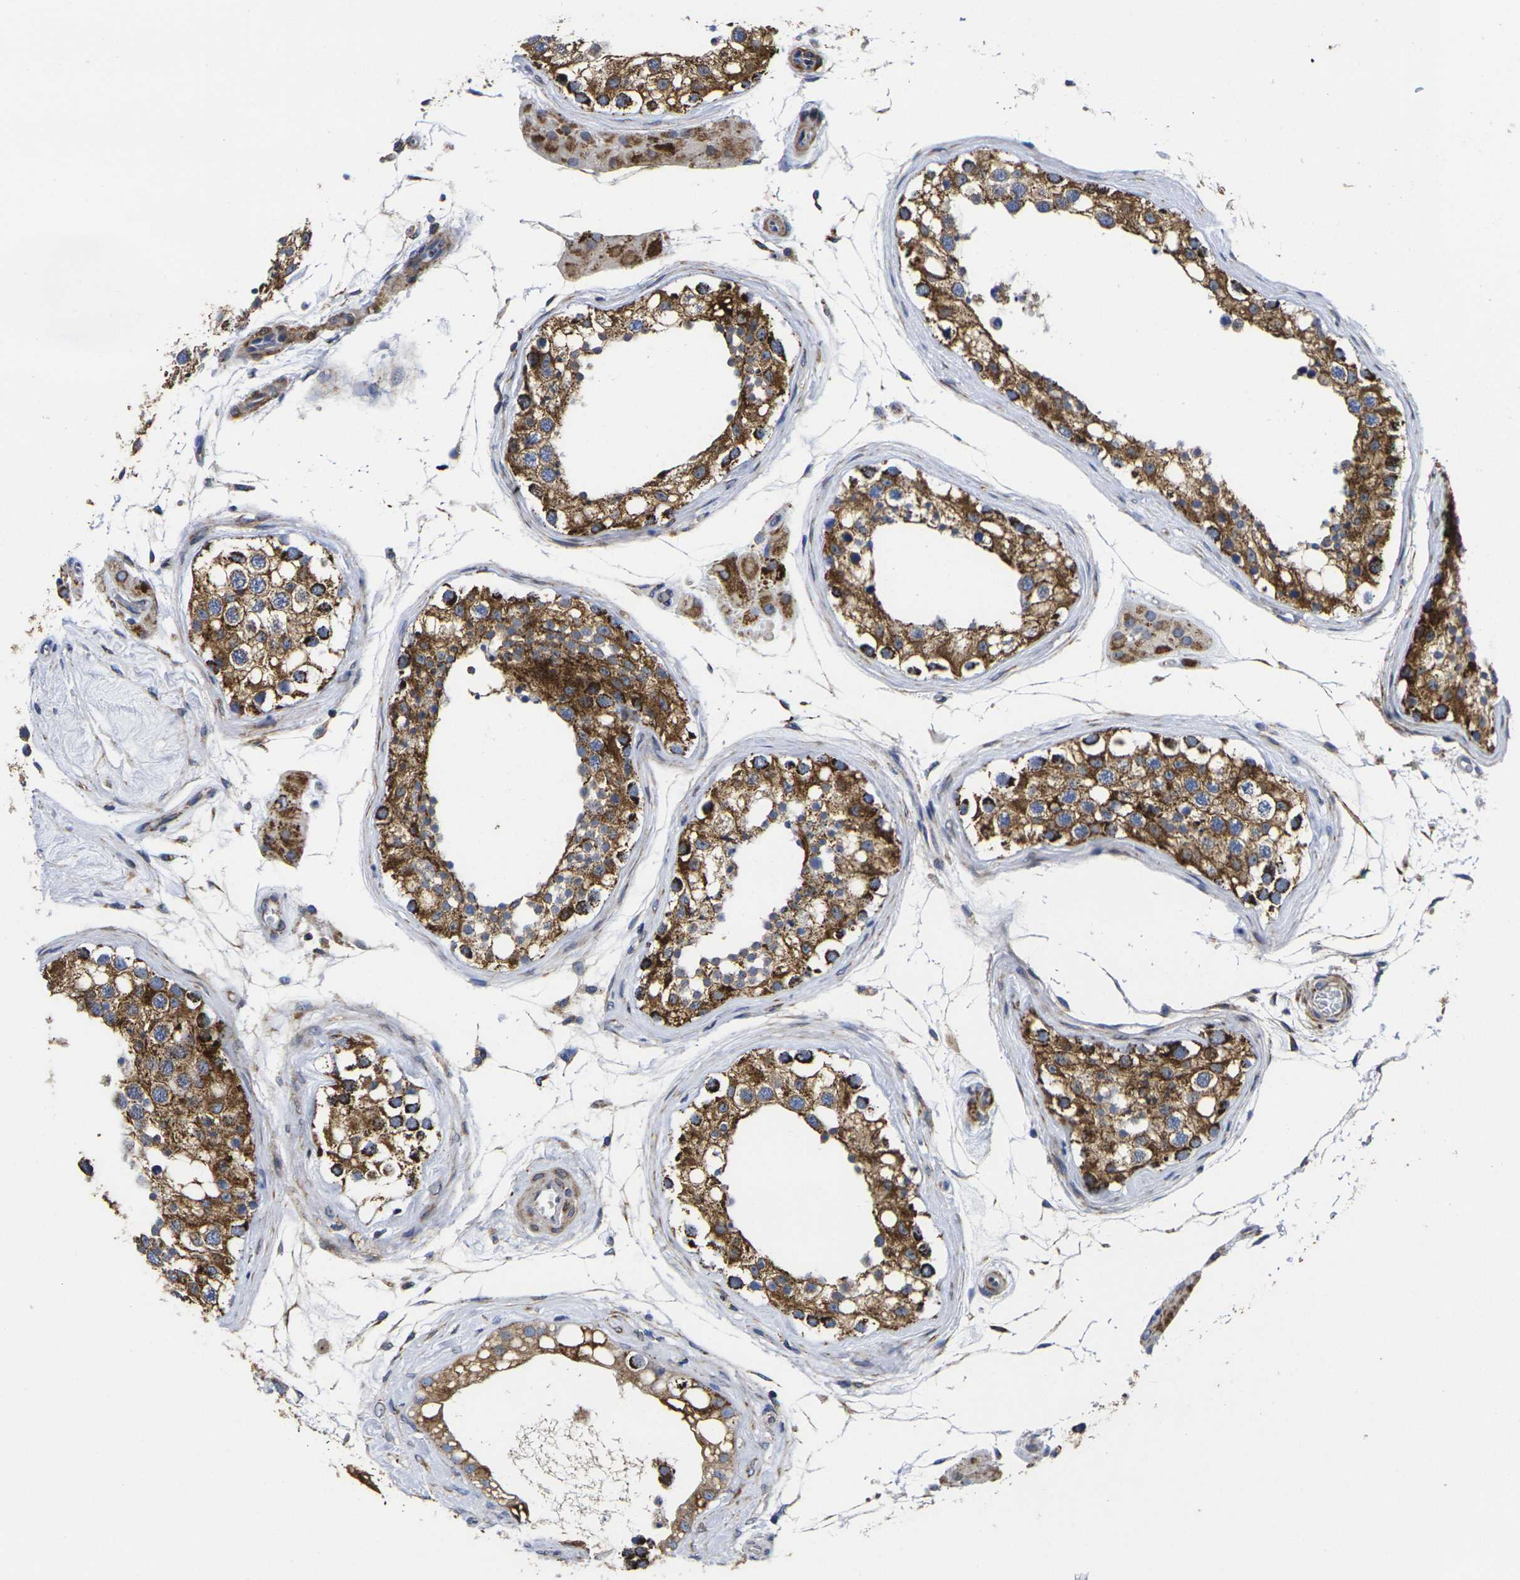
{"staining": {"intensity": "strong", "quantity": ">75%", "location": "cytoplasmic/membranous"}, "tissue": "testis", "cell_type": "Cells in seminiferous ducts", "image_type": "normal", "snomed": [{"axis": "morphology", "description": "Normal tissue, NOS"}, {"axis": "topography", "description": "Testis"}], "caption": "High-magnification brightfield microscopy of unremarkable testis stained with DAB (3,3'-diaminobenzidine) (brown) and counterstained with hematoxylin (blue). cells in seminiferous ducts exhibit strong cytoplasmic/membranous expression is identified in about>75% of cells. (Brightfield microscopy of DAB IHC at high magnification).", "gene": "P2RY11", "patient": {"sex": "male", "age": 68}}